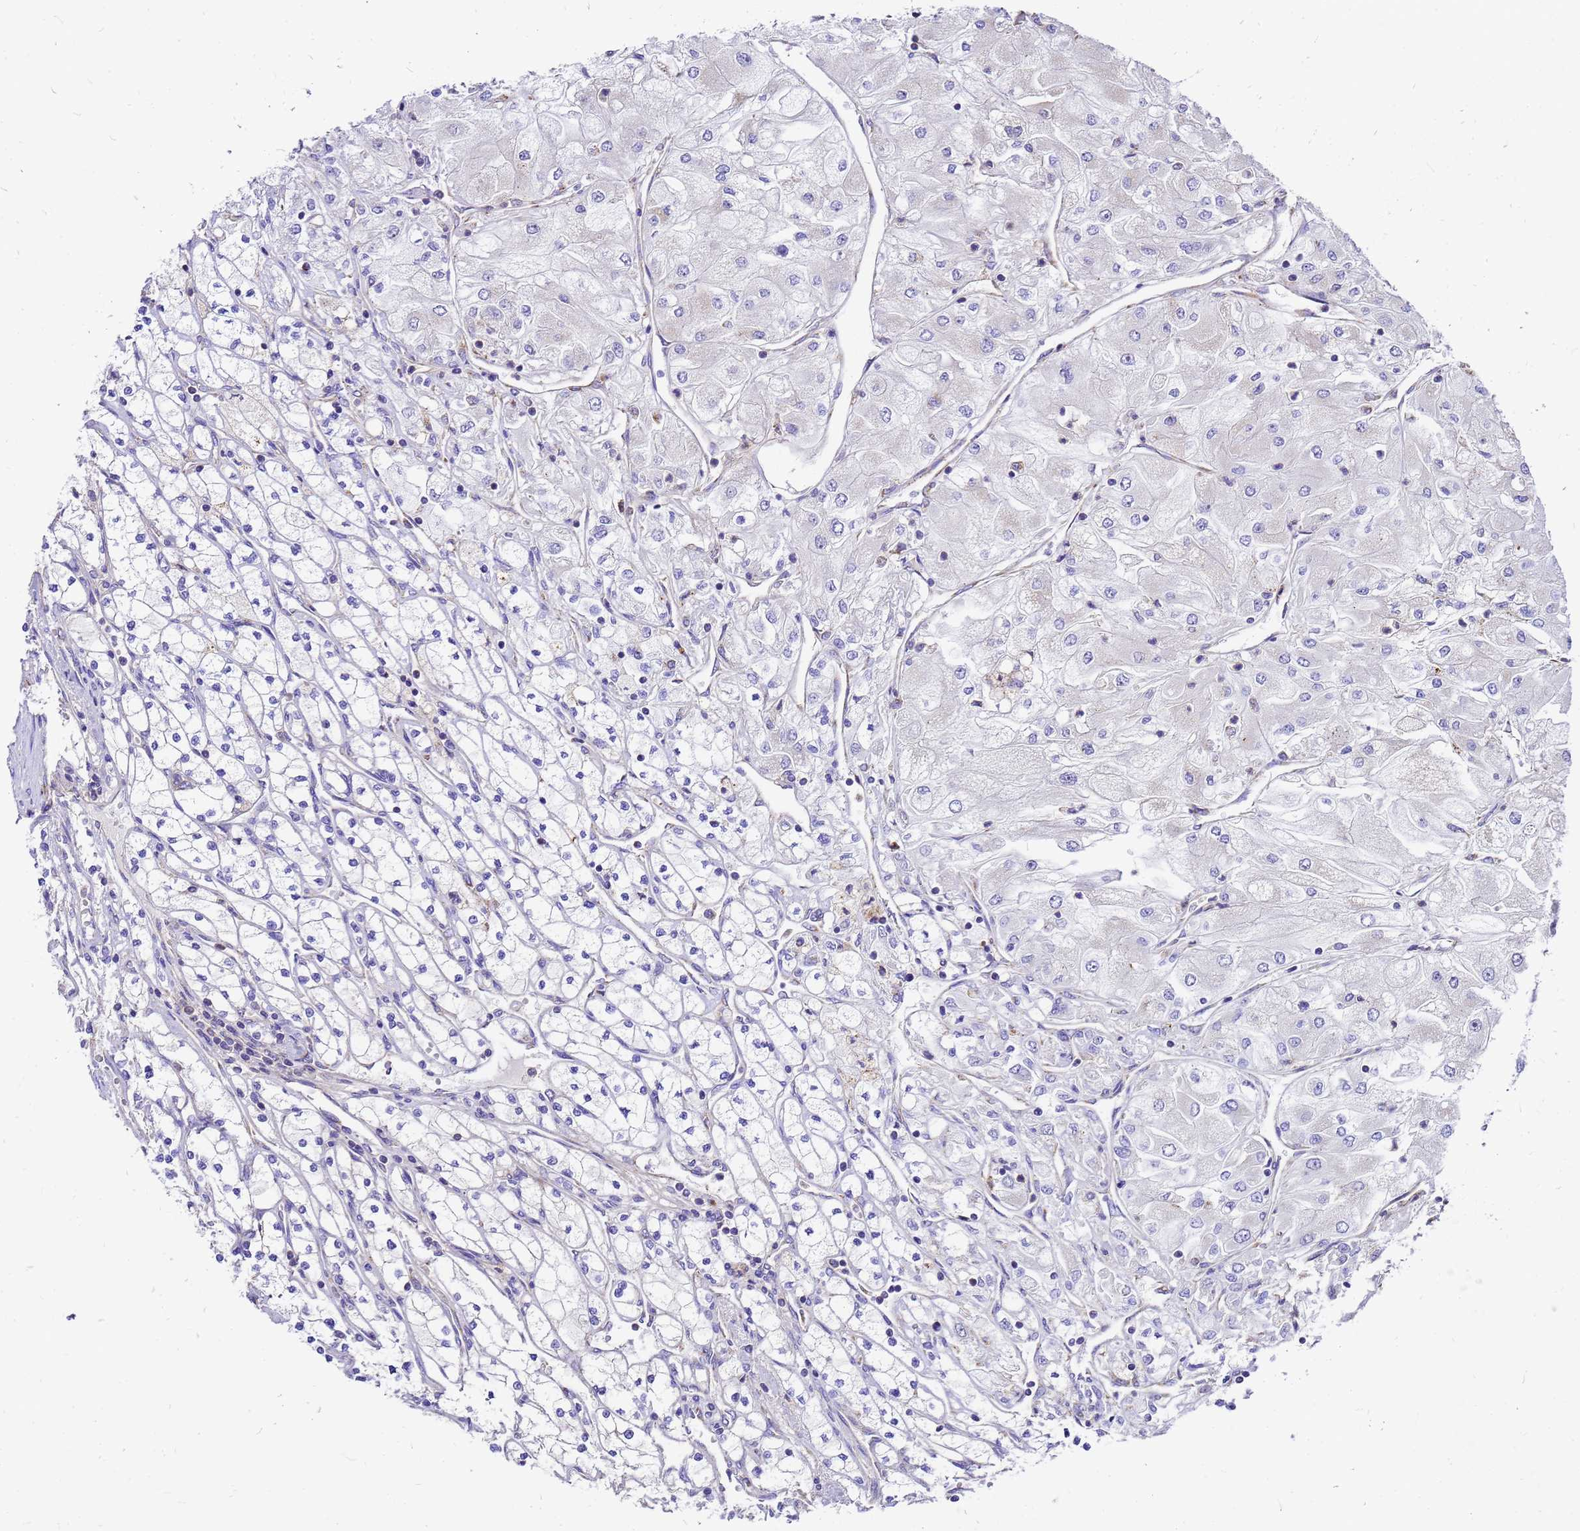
{"staining": {"intensity": "negative", "quantity": "none", "location": "none"}, "tissue": "renal cancer", "cell_type": "Tumor cells", "image_type": "cancer", "snomed": [{"axis": "morphology", "description": "Adenocarcinoma, NOS"}, {"axis": "topography", "description": "Kidney"}], "caption": "IHC photomicrograph of human adenocarcinoma (renal) stained for a protein (brown), which exhibits no expression in tumor cells.", "gene": "MRPS26", "patient": {"sex": "male", "age": 80}}